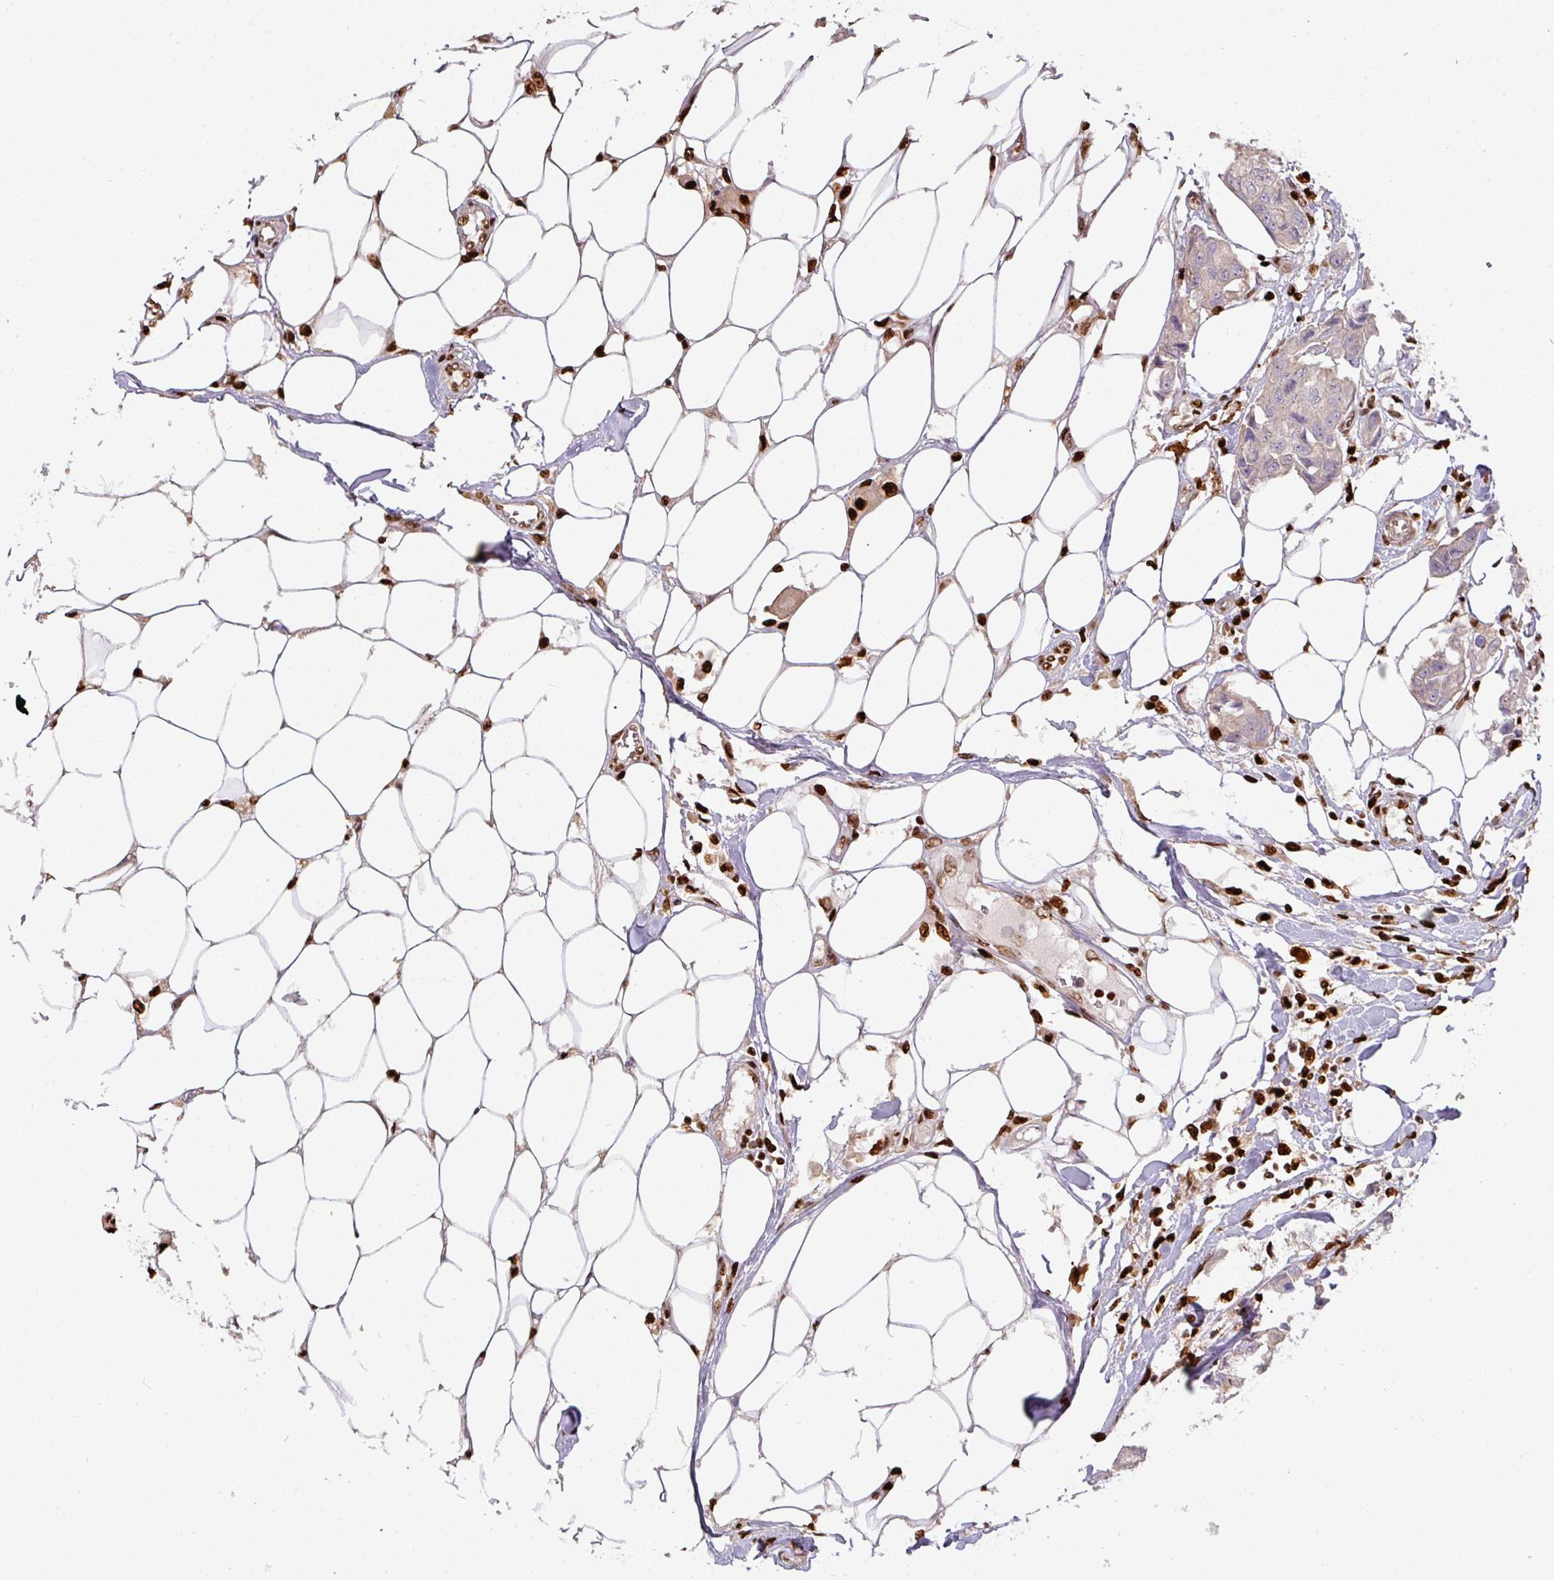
{"staining": {"intensity": "negative", "quantity": "none", "location": "none"}, "tissue": "breast cancer", "cell_type": "Tumor cells", "image_type": "cancer", "snomed": [{"axis": "morphology", "description": "Duct carcinoma"}, {"axis": "topography", "description": "Breast"}, {"axis": "topography", "description": "Lymph node"}], "caption": "Immunohistochemical staining of human breast cancer (infiltrating ductal carcinoma) shows no significant staining in tumor cells.", "gene": "SAMHD1", "patient": {"sex": "female", "age": 80}}